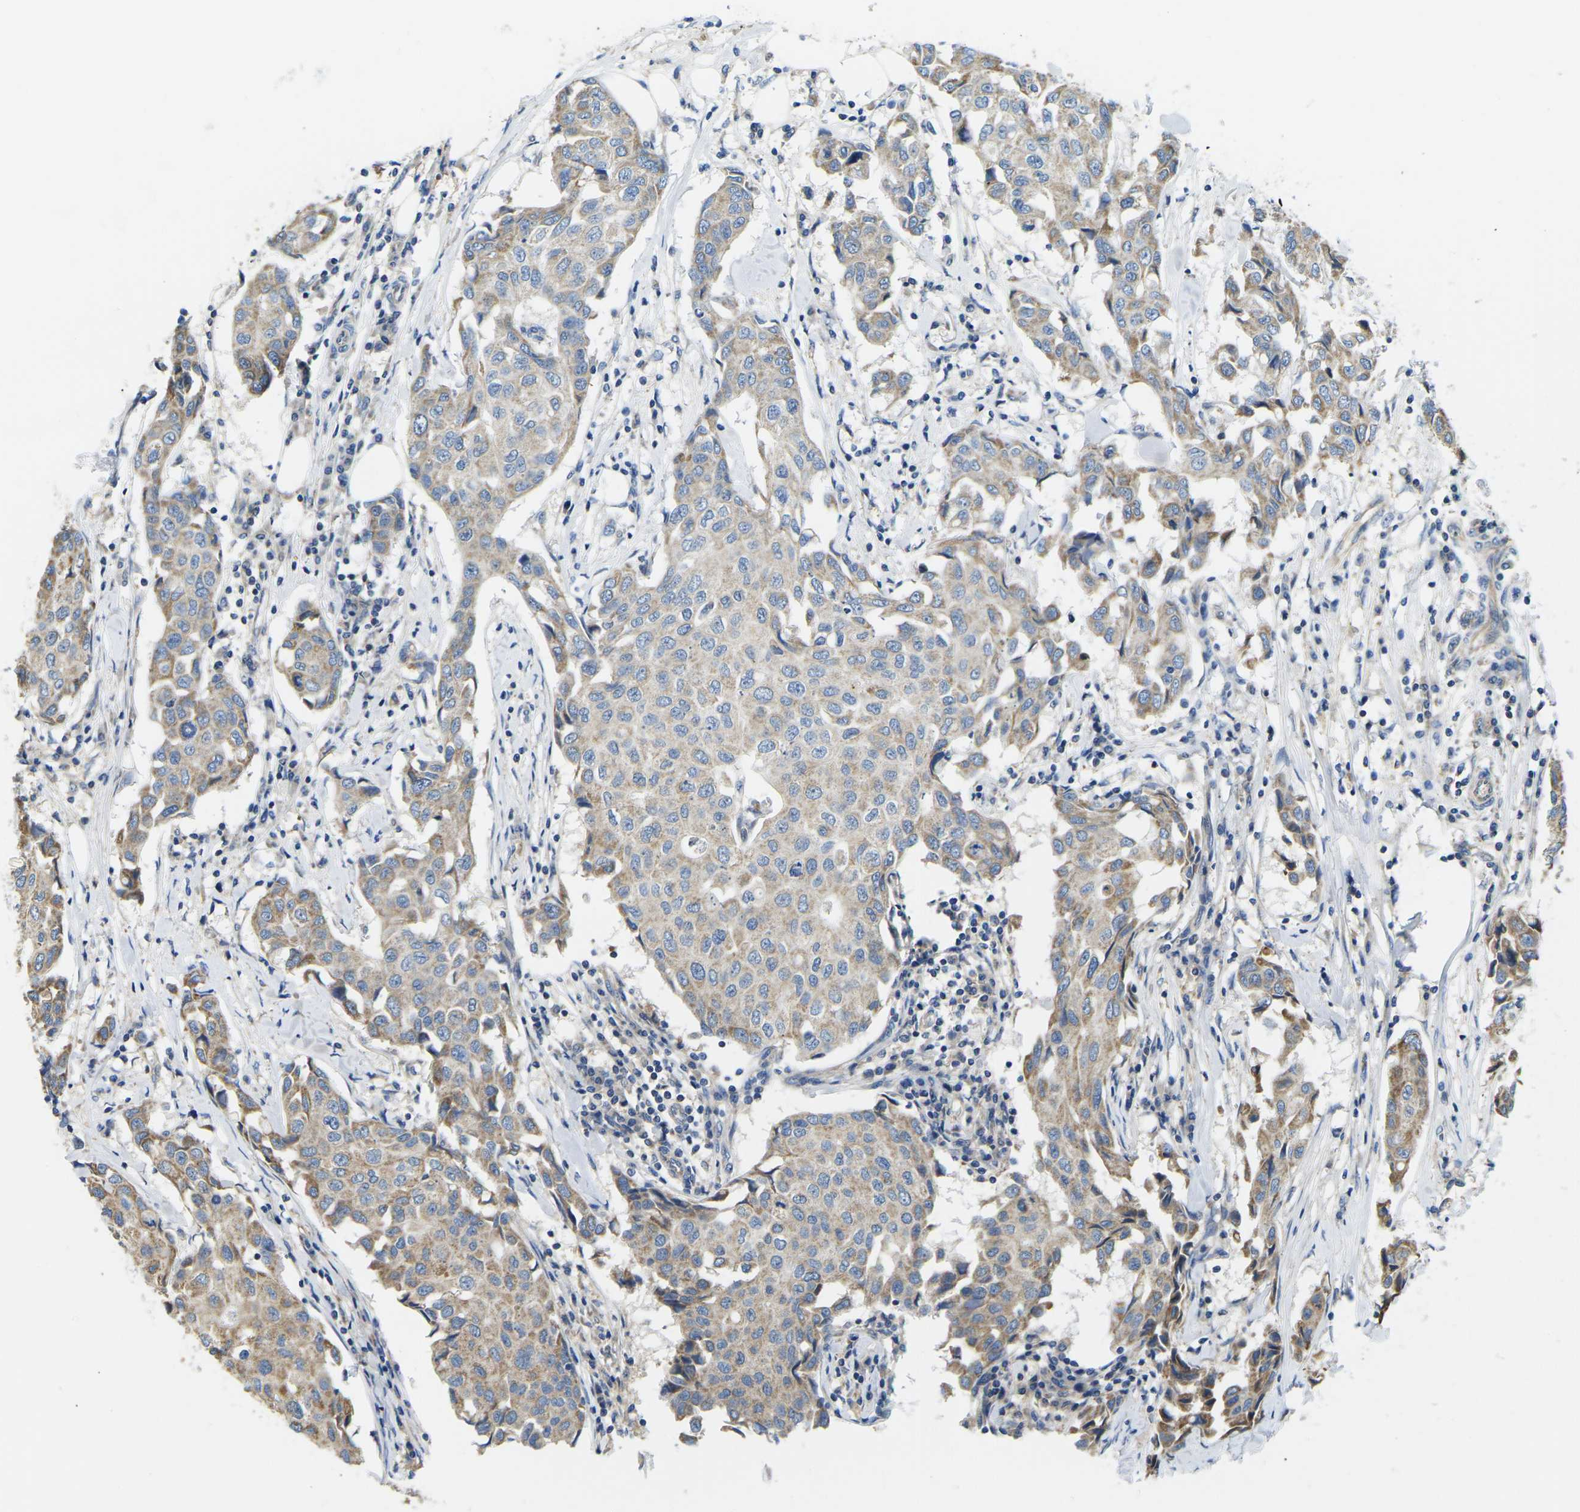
{"staining": {"intensity": "moderate", "quantity": ">75%", "location": "cytoplasmic/membranous"}, "tissue": "breast cancer", "cell_type": "Tumor cells", "image_type": "cancer", "snomed": [{"axis": "morphology", "description": "Duct carcinoma"}, {"axis": "topography", "description": "Breast"}], "caption": "Immunohistochemical staining of breast invasive ductal carcinoma shows moderate cytoplasmic/membranous protein expression in approximately >75% of tumor cells. (brown staining indicates protein expression, while blue staining denotes nuclei).", "gene": "TMEFF2", "patient": {"sex": "female", "age": 80}}